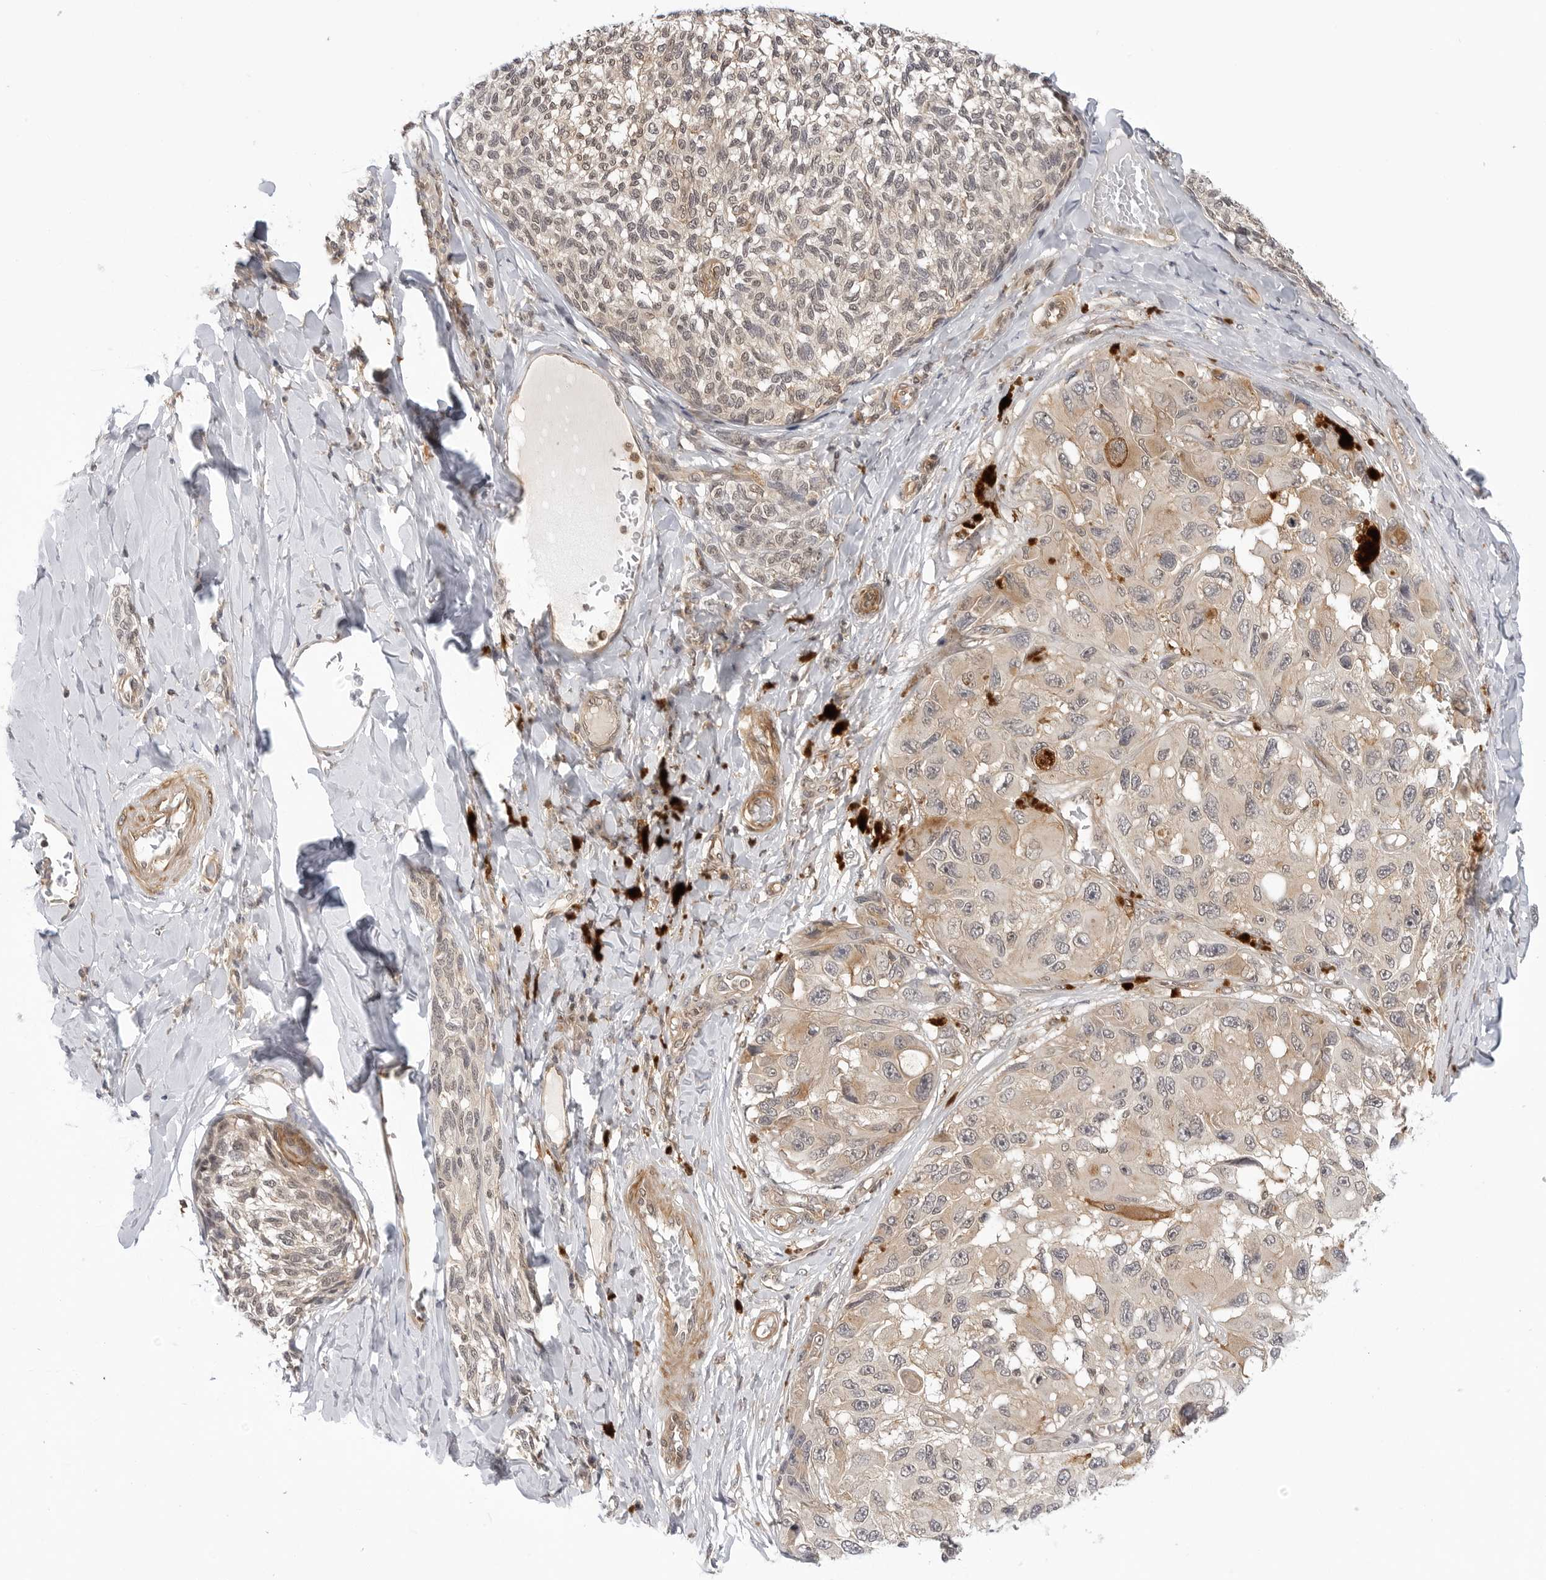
{"staining": {"intensity": "weak", "quantity": "25%-75%", "location": "cytoplasmic/membranous"}, "tissue": "melanoma", "cell_type": "Tumor cells", "image_type": "cancer", "snomed": [{"axis": "morphology", "description": "Malignant melanoma, NOS"}, {"axis": "topography", "description": "Skin"}], "caption": "IHC micrograph of melanoma stained for a protein (brown), which exhibits low levels of weak cytoplasmic/membranous staining in about 25%-75% of tumor cells.", "gene": "MAP2K5", "patient": {"sex": "female", "age": 73}}